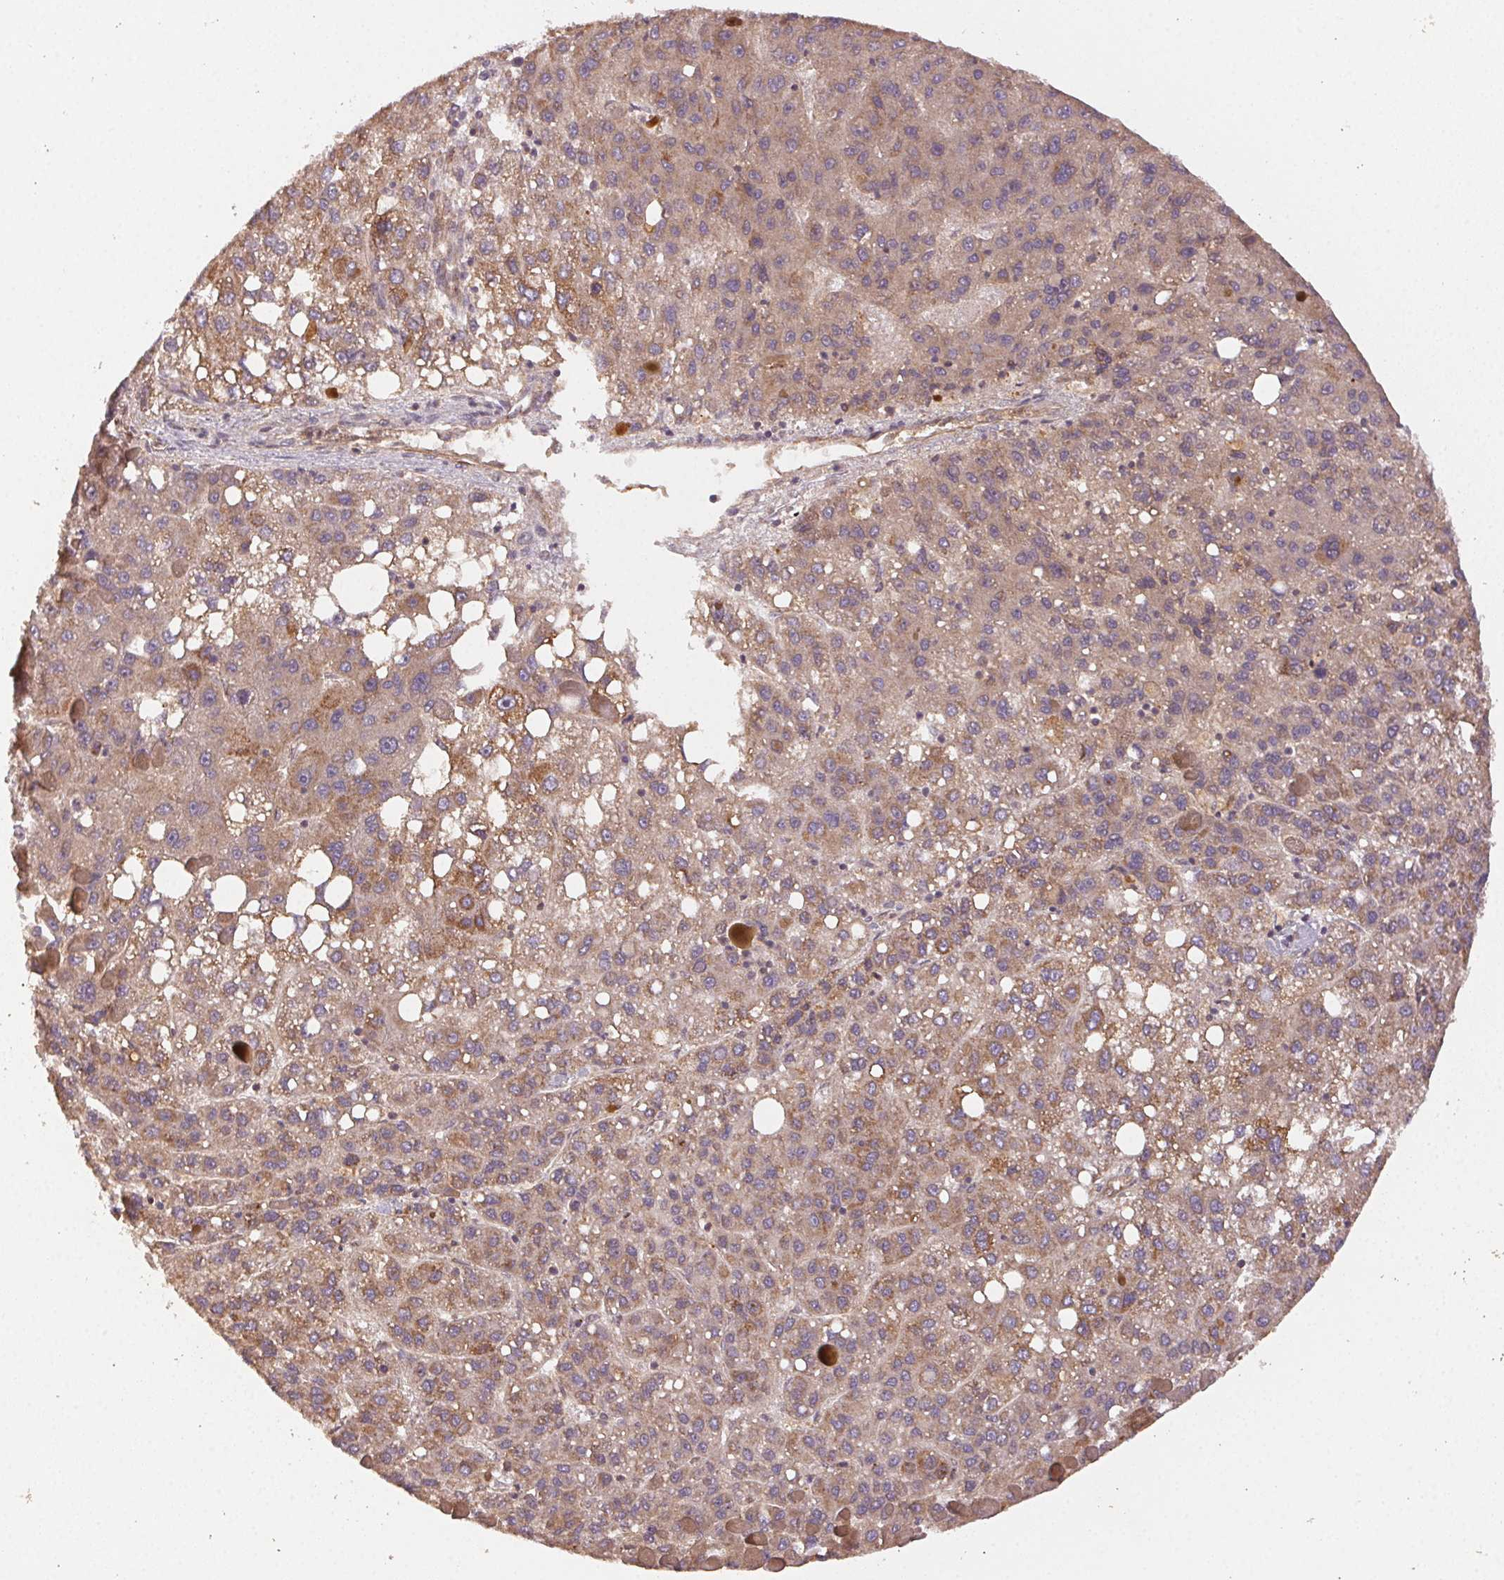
{"staining": {"intensity": "weak", "quantity": ">75%", "location": "cytoplasmic/membranous"}, "tissue": "liver cancer", "cell_type": "Tumor cells", "image_type": "cancer", "snomed": [{"axis": "morphology", "description": "Carcinoma, Hepatocellular, NOS"}, {"axis": "topography", "description": "Liver"}], "caption": "Hepatocellular carcinoma (liver) stained for a protein (brown) shows weak cytoplasmic/membranous positive staining in about >75% of tumor cells.", "gene": "RALA", "patient": {"sex": "female", "age": 82}}